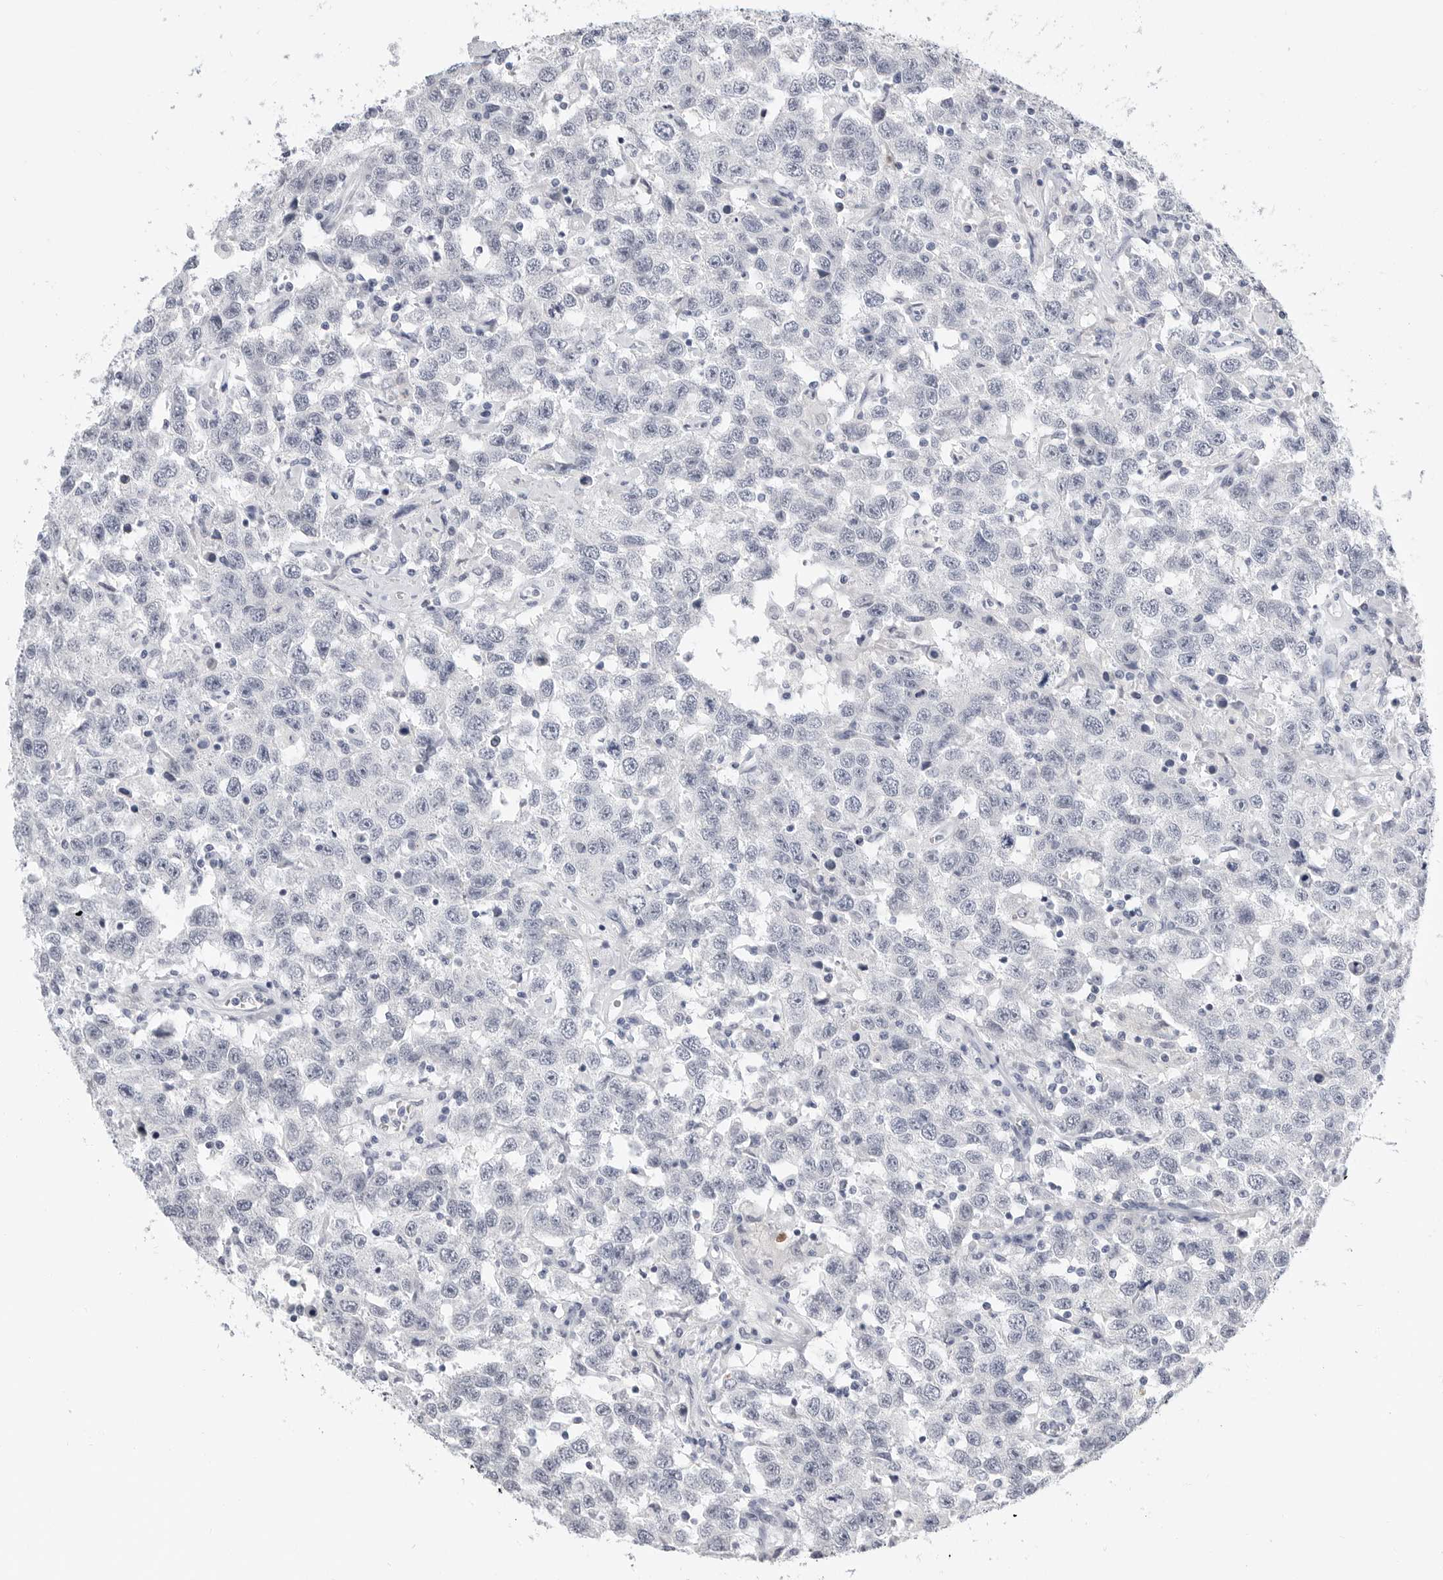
{"staining": {"intensity": "negative", "quantity": "none", "location": "none"}, "tissue": "testis cancer", "cell_type": "Tumor cells", "image_type": "cancer", "snomed": [{"axis": "morphology", "description": "Seminoma, NOS"}, {"axis": "topography", "description": "Testis"}], "caption": "The immunohistochemistry (IHC) histopathology image has no significant positivity in tumor cells of testis seminoma tissue.", "gene": "PLN", "patient": {"sex": "male", "age": 41}}